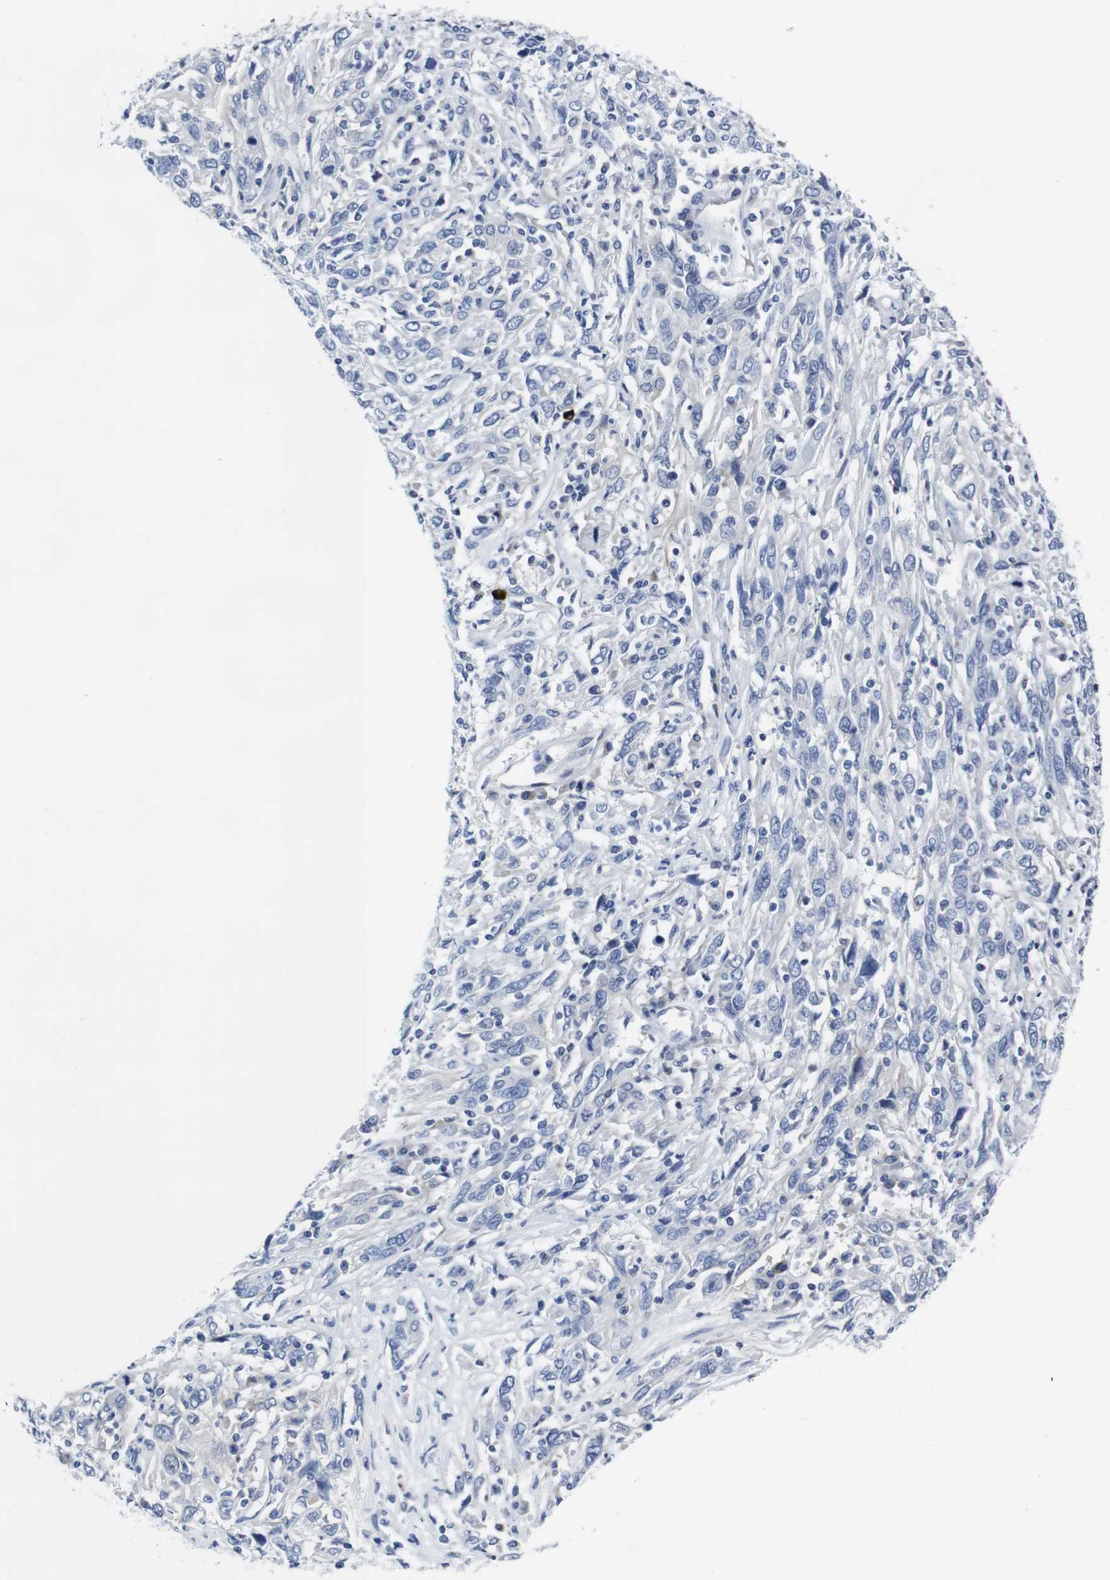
{"staining": {"intensity": "negative", "quantity": "none", "location": "none"}, "tissue": "cervical cancer", "cell_type": "Tumor cells", "image_type": "cancer", "snomed": [{"axis": "morphology", "description": "Squamous cell carcinoma, NOS"}, {"axis": "topography", "description": "Cervix"}], "caption": "Immunohistochemistry (IHC) of cervical cancer reveals no expression in tumor cells.", "gene": "EIF4A1", "patient": {"sex": "female", "age": 46}}